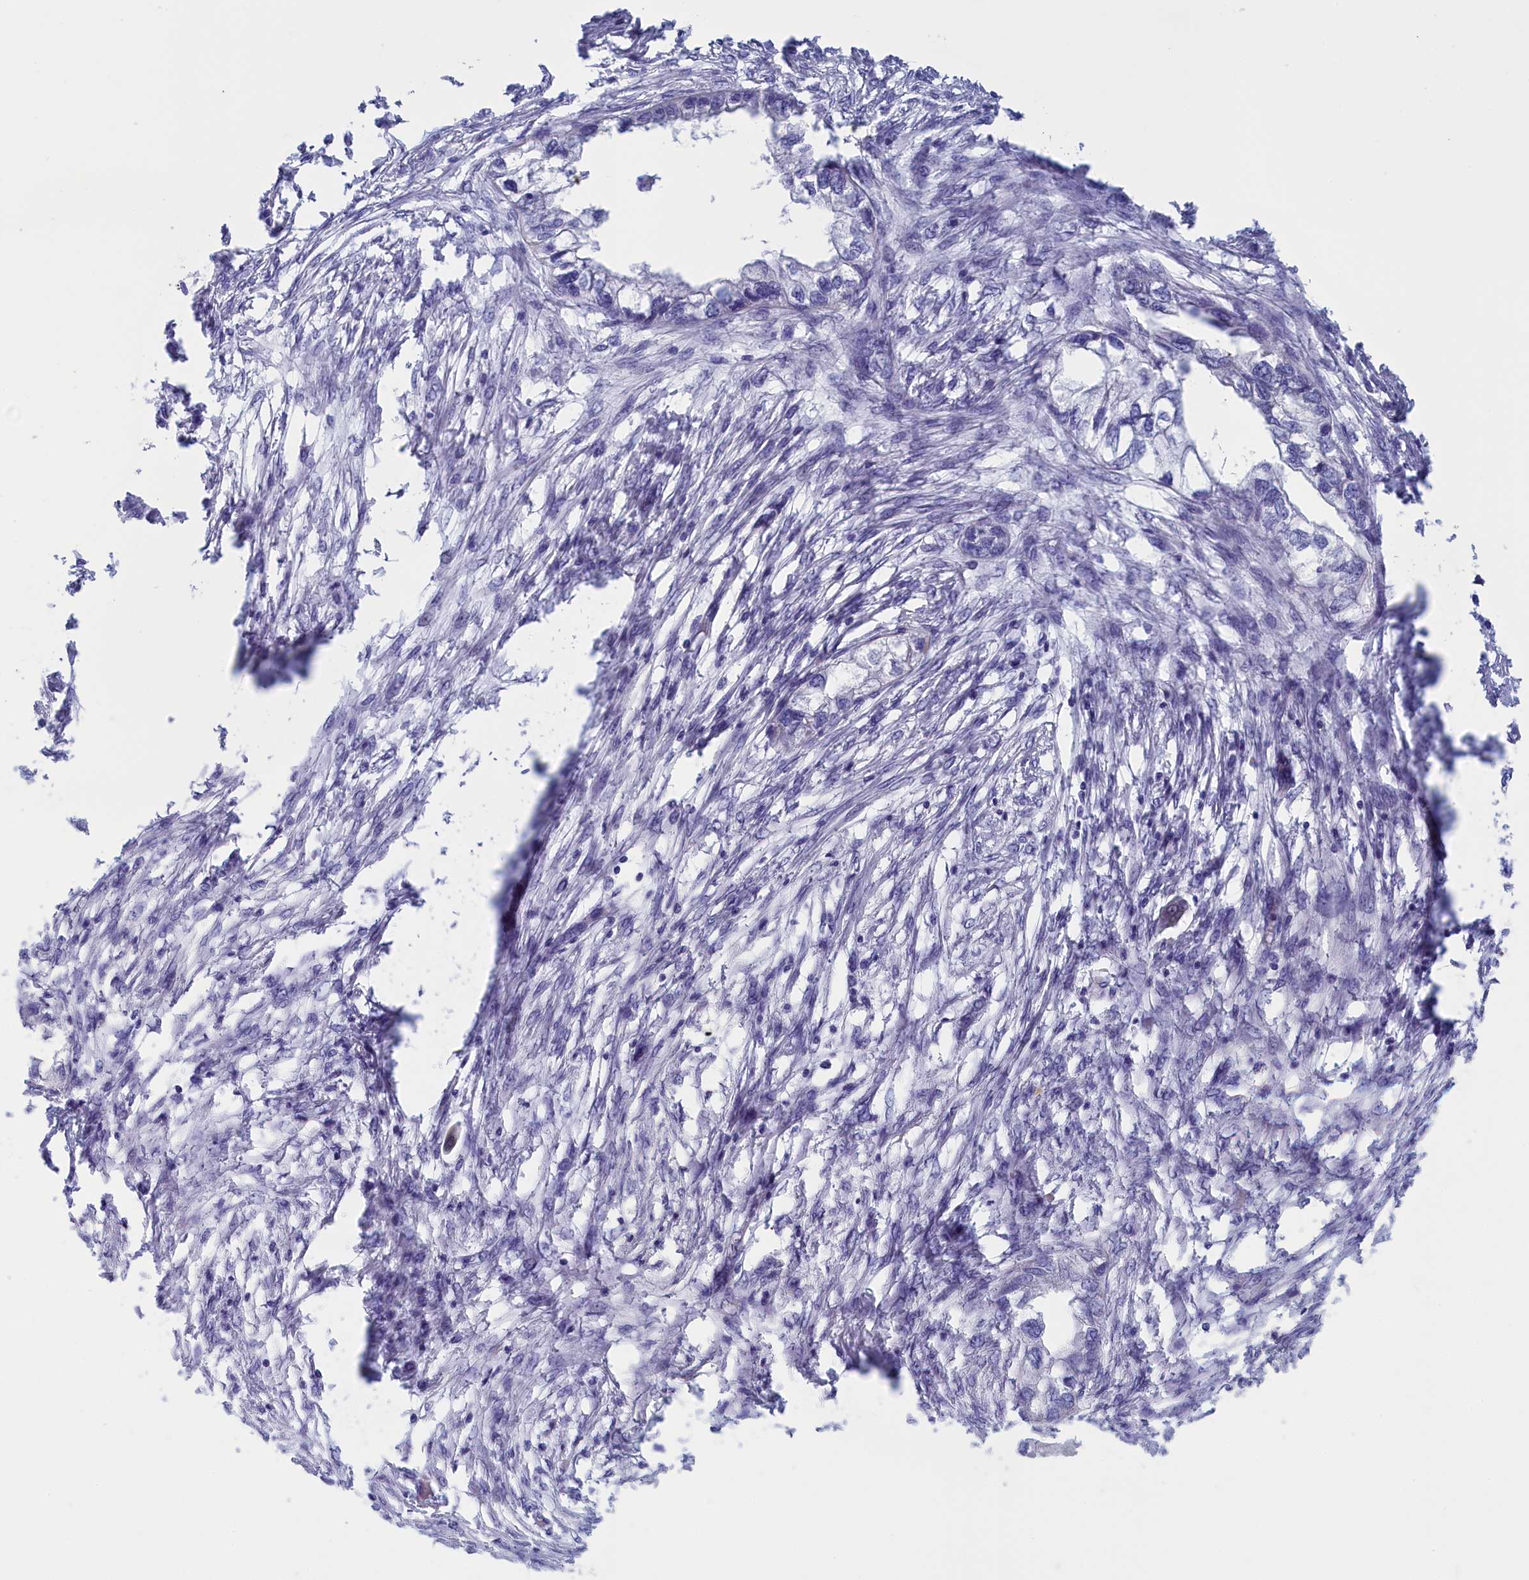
{"staining": {"intensity": "negative", "quantity": "none", "location": "none"}, "tissue": "endometrial cancer", "cell_type": "Tumor cells", "image_type": "cancer", "snomed": [{"axis": "morphology", "description": "Adenocarcinoma, NOS"}, {"axis": "morphology", "description": "Adenocarcinoma, metastatic, NOS"}, {"axis": "topography", "description": "Adipose tissue"}, {"axis": "topography", "description": "Endometrium"}], "caption": "This is an immunohistochemistry histopathology image of endometrial cancer (adenocarcinoma). There is no staining in tumor cells.", "gene": "ANKRD2", "patient": {"sex": "female", "age": 67}}